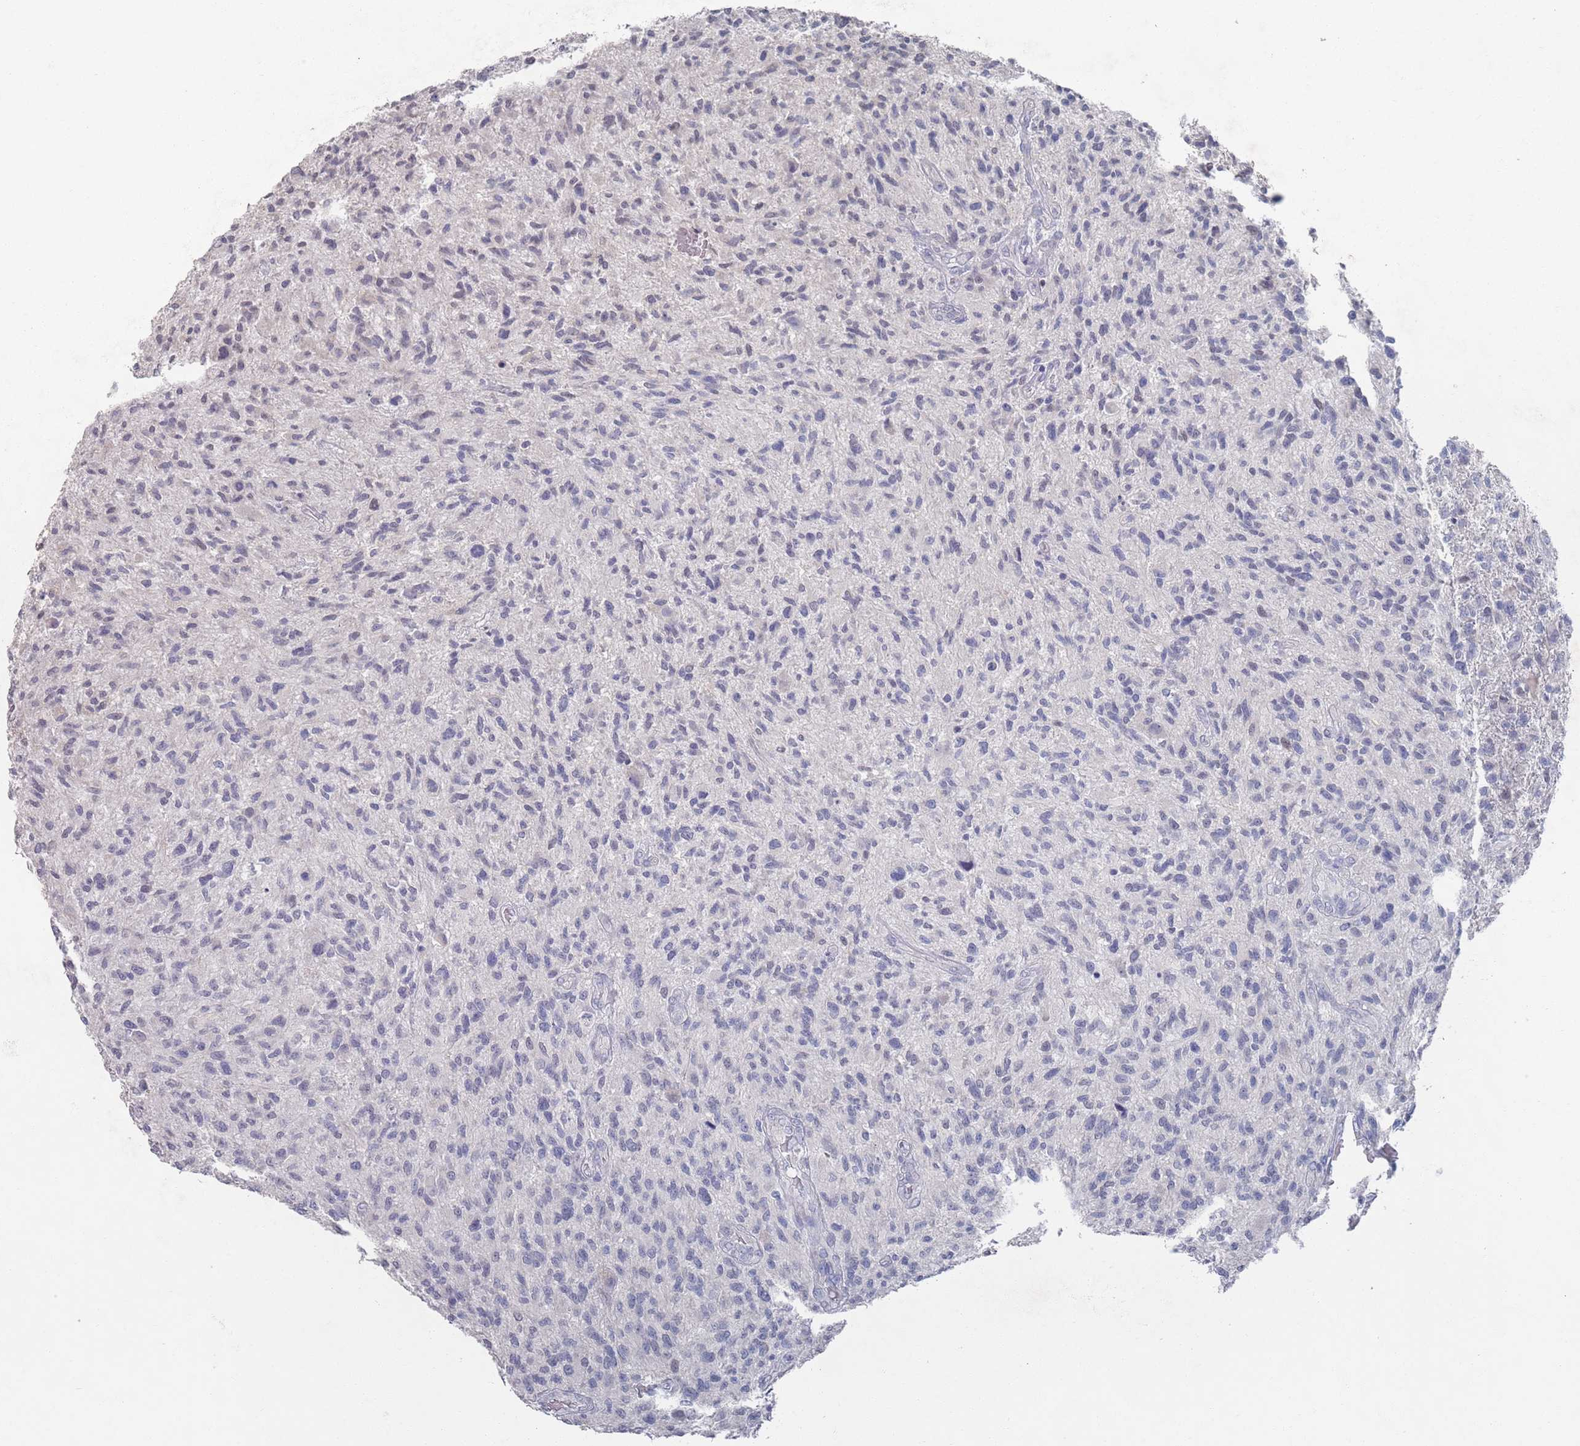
{"staining": {"intensity": "negative", "quantity": "none", "location": "none"}, "tissue": "glioma", "cell_type": "Tumor cells", "image_type": "cancer", "snomed": [{"axis": "morphology", "description": "Glioma, malignant, High grade"}, {"axis": "topography", "description": "Brain"}], "caption": "Glioma stained for a protein using immunohistochemistry (IHC) reveals no positivity tumor cells.", "gene": "PROM2", "patient": {"sex": "male", "age": 47}}